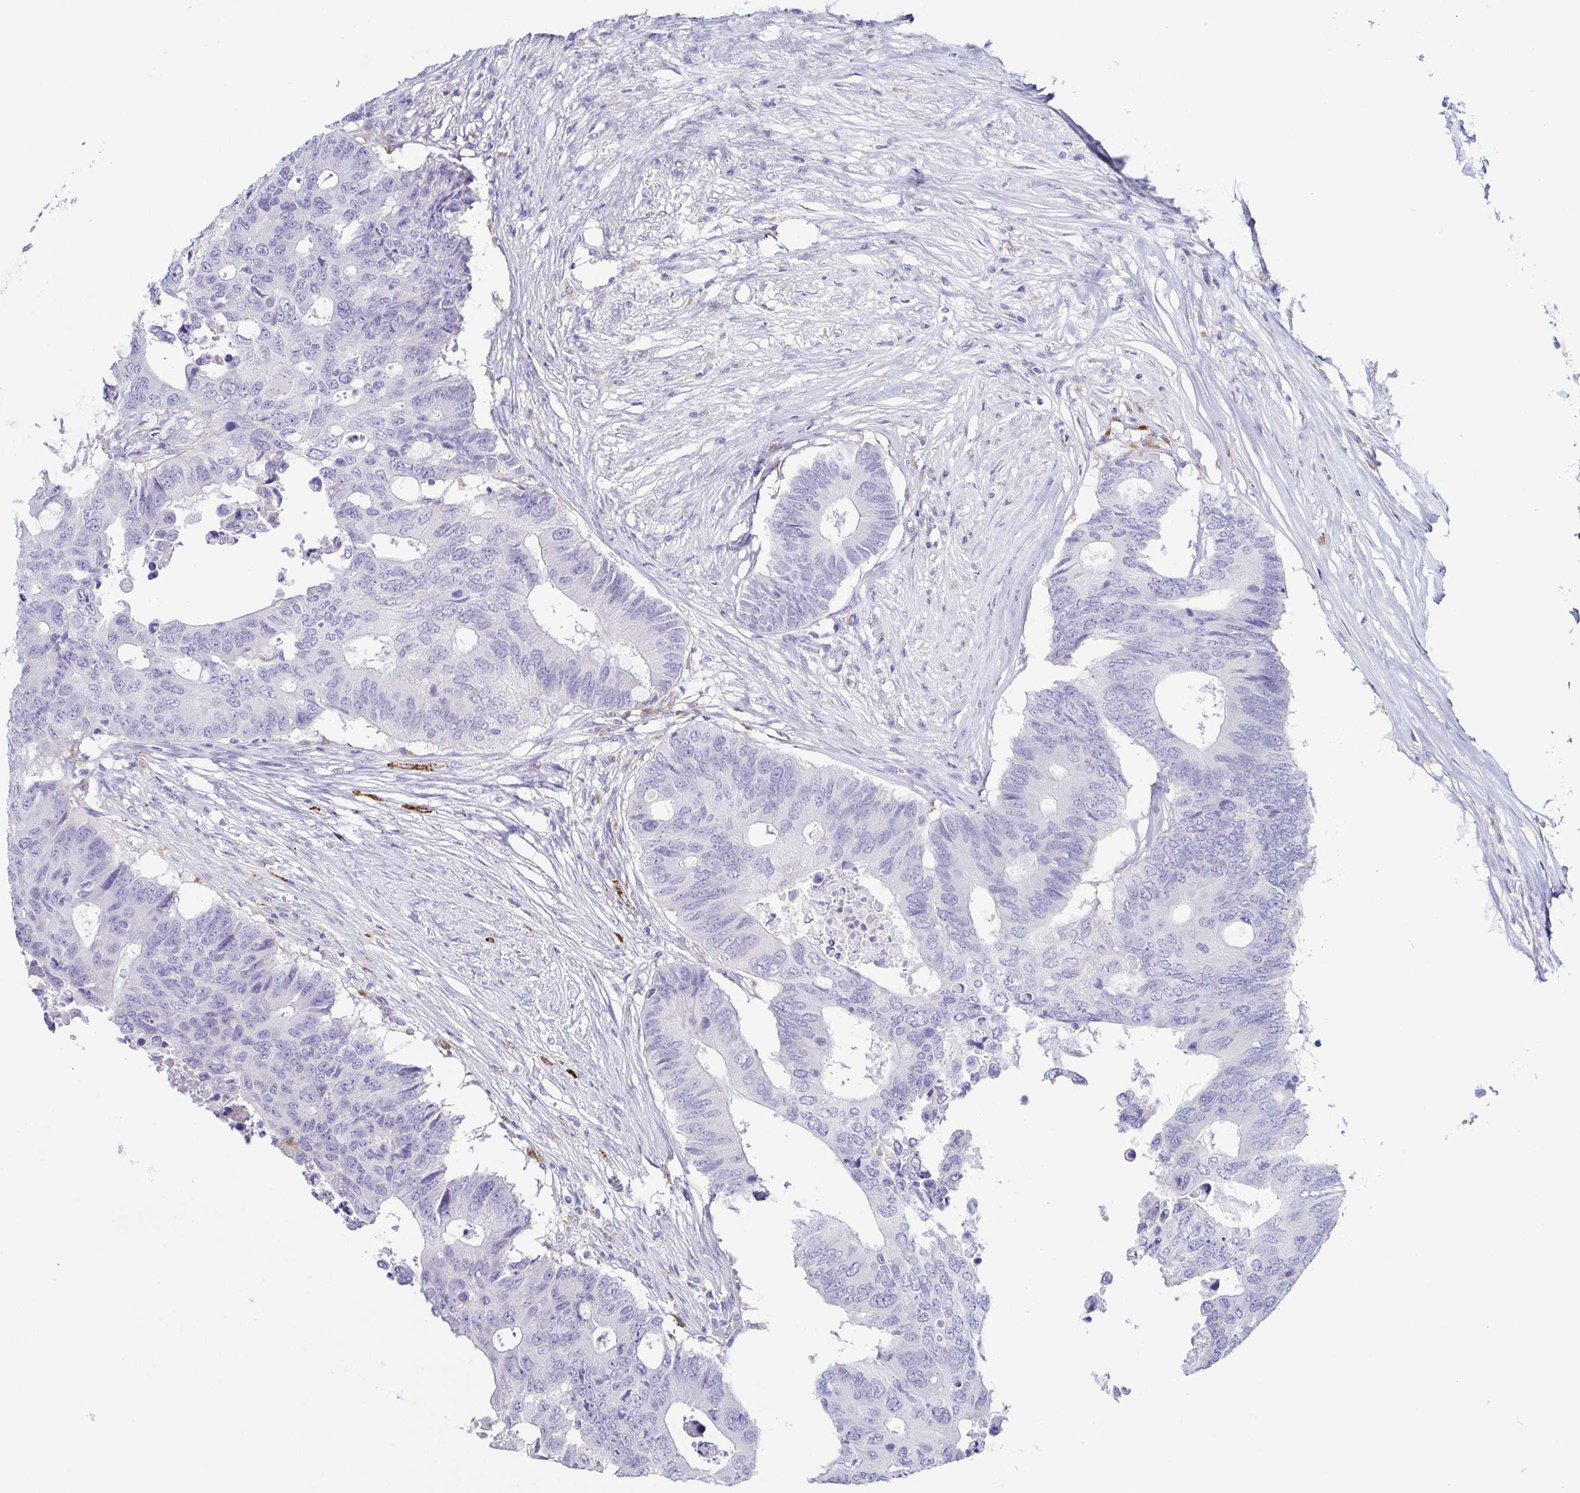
{"staining": {"intensity": "negative", "quantity": "none", "location": "none"}, "tissue": "colorectal cancer", "cell_type": "Tumor cells", "image_type": "cancer", "snomed": [{"axis": "morphology", "description": "Adenocarcinoma, NOS"}, {"axis": "topography", "description": "Colon"}], "caption": "This micrograph is of colorectal cancer stained with immunohistochemistry to label a protein in brown with the nuclei are counter-stained blue. There is no expression in tumor cells. Brightfield microscopy of immunohistochemistry stained with DAB (brown) and hematoxylin (blue), captured at high magnification.", "gene": "ATP6V1G2", "patient": {"sex": "male", "age": 71}}